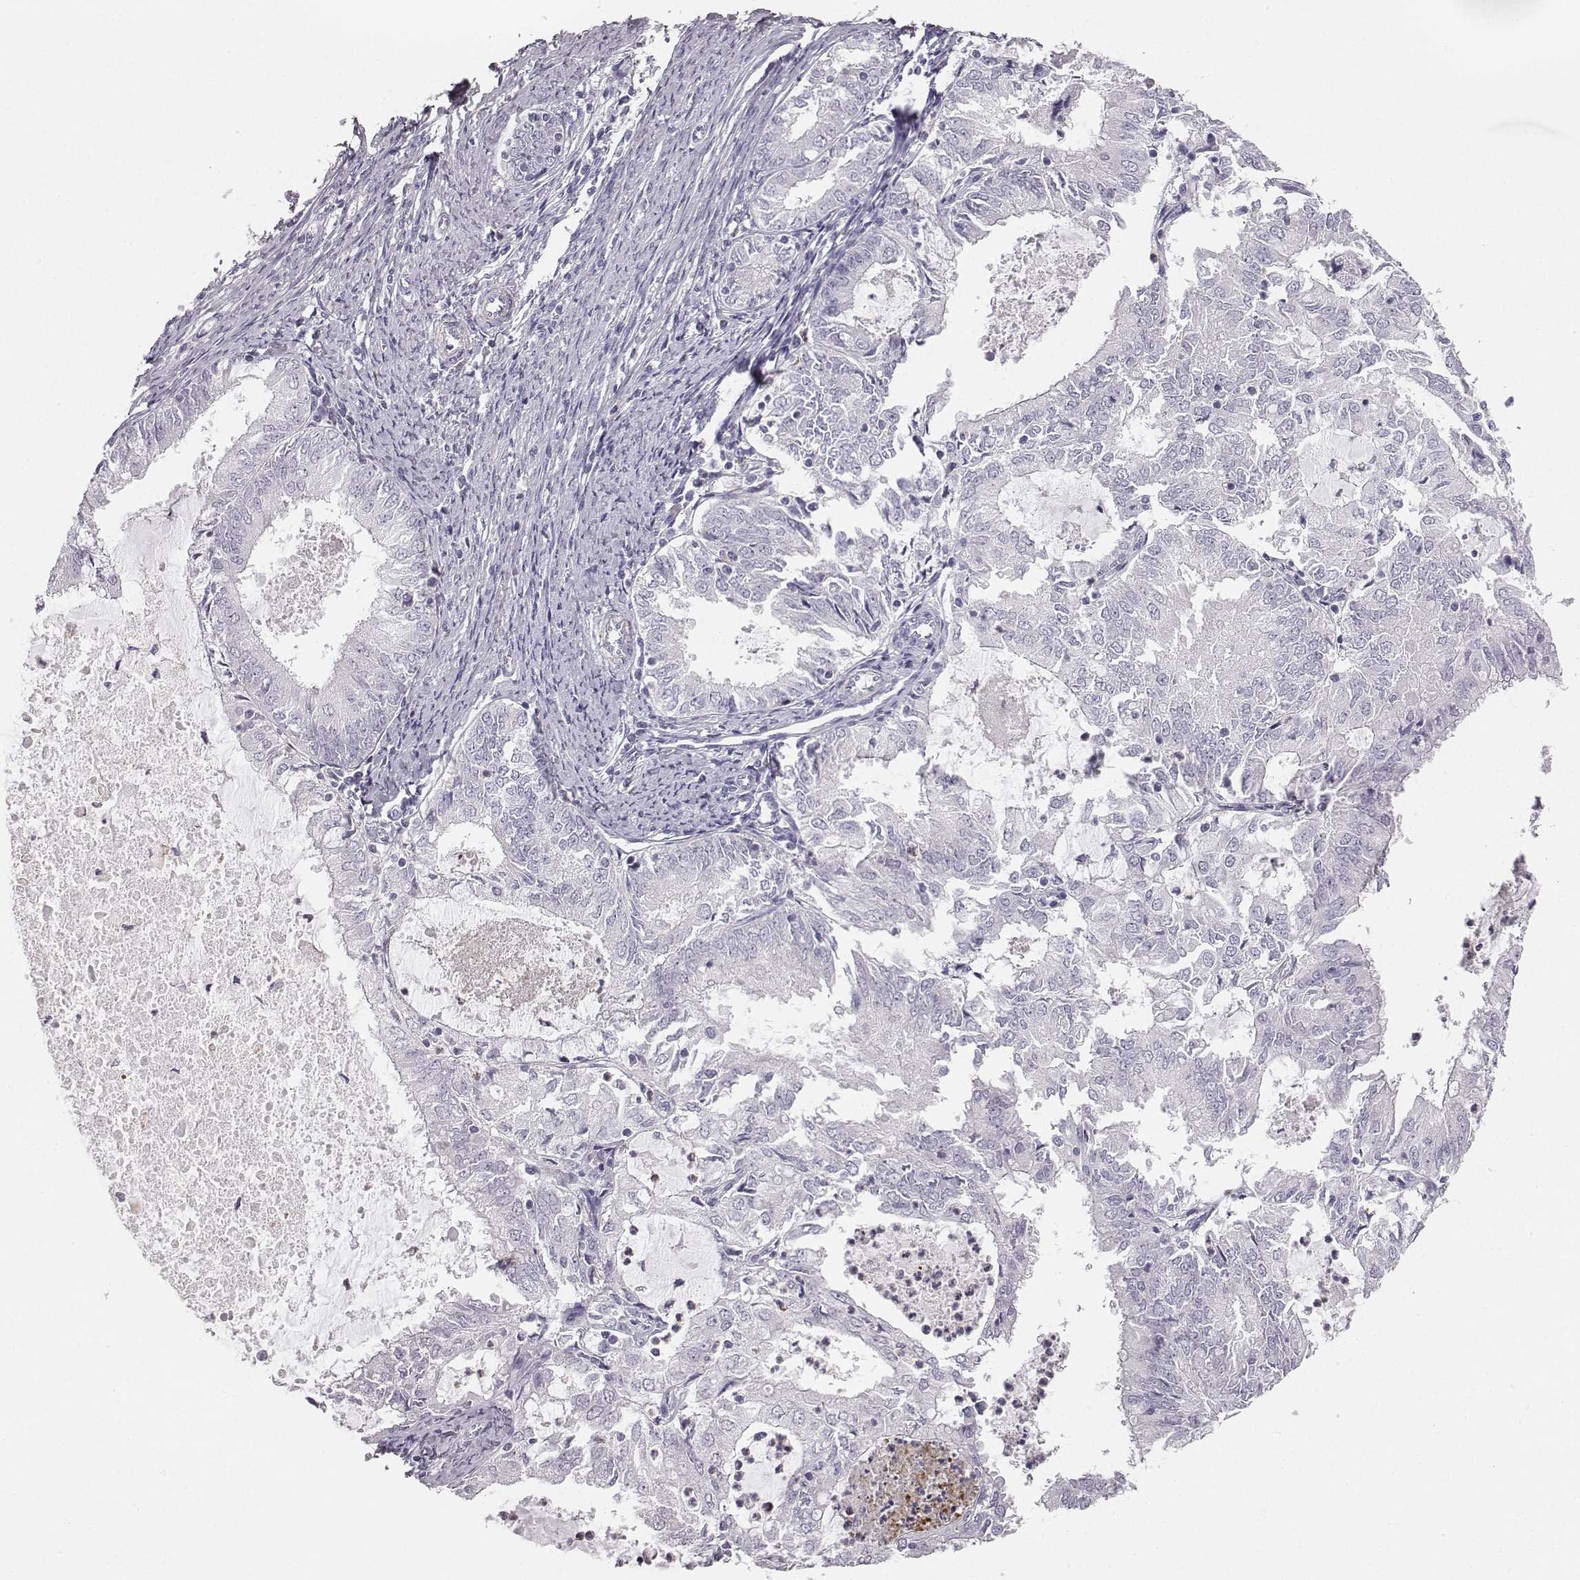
{"staining": {"intensity": "negative", "quantity": "none", "location": "none"}, "tissue": "endometrial cancer", "cell_type": "Tumor cells", "image_type": "cancer", "snomed": [{"axis": "morphology", "description": "Adenocarcinoma, NOS"}, {"axis": "topography", "description": "Endometrium"}], "caption": "This micrograph is of endometrial adenocarcinoma stained with IHC to label a protein in brown with the nuclei are counter-stained blue. There is no expression in tumor cells.", "gene": "ADAM7", "patient": {"sex": "female", "age": 57}}